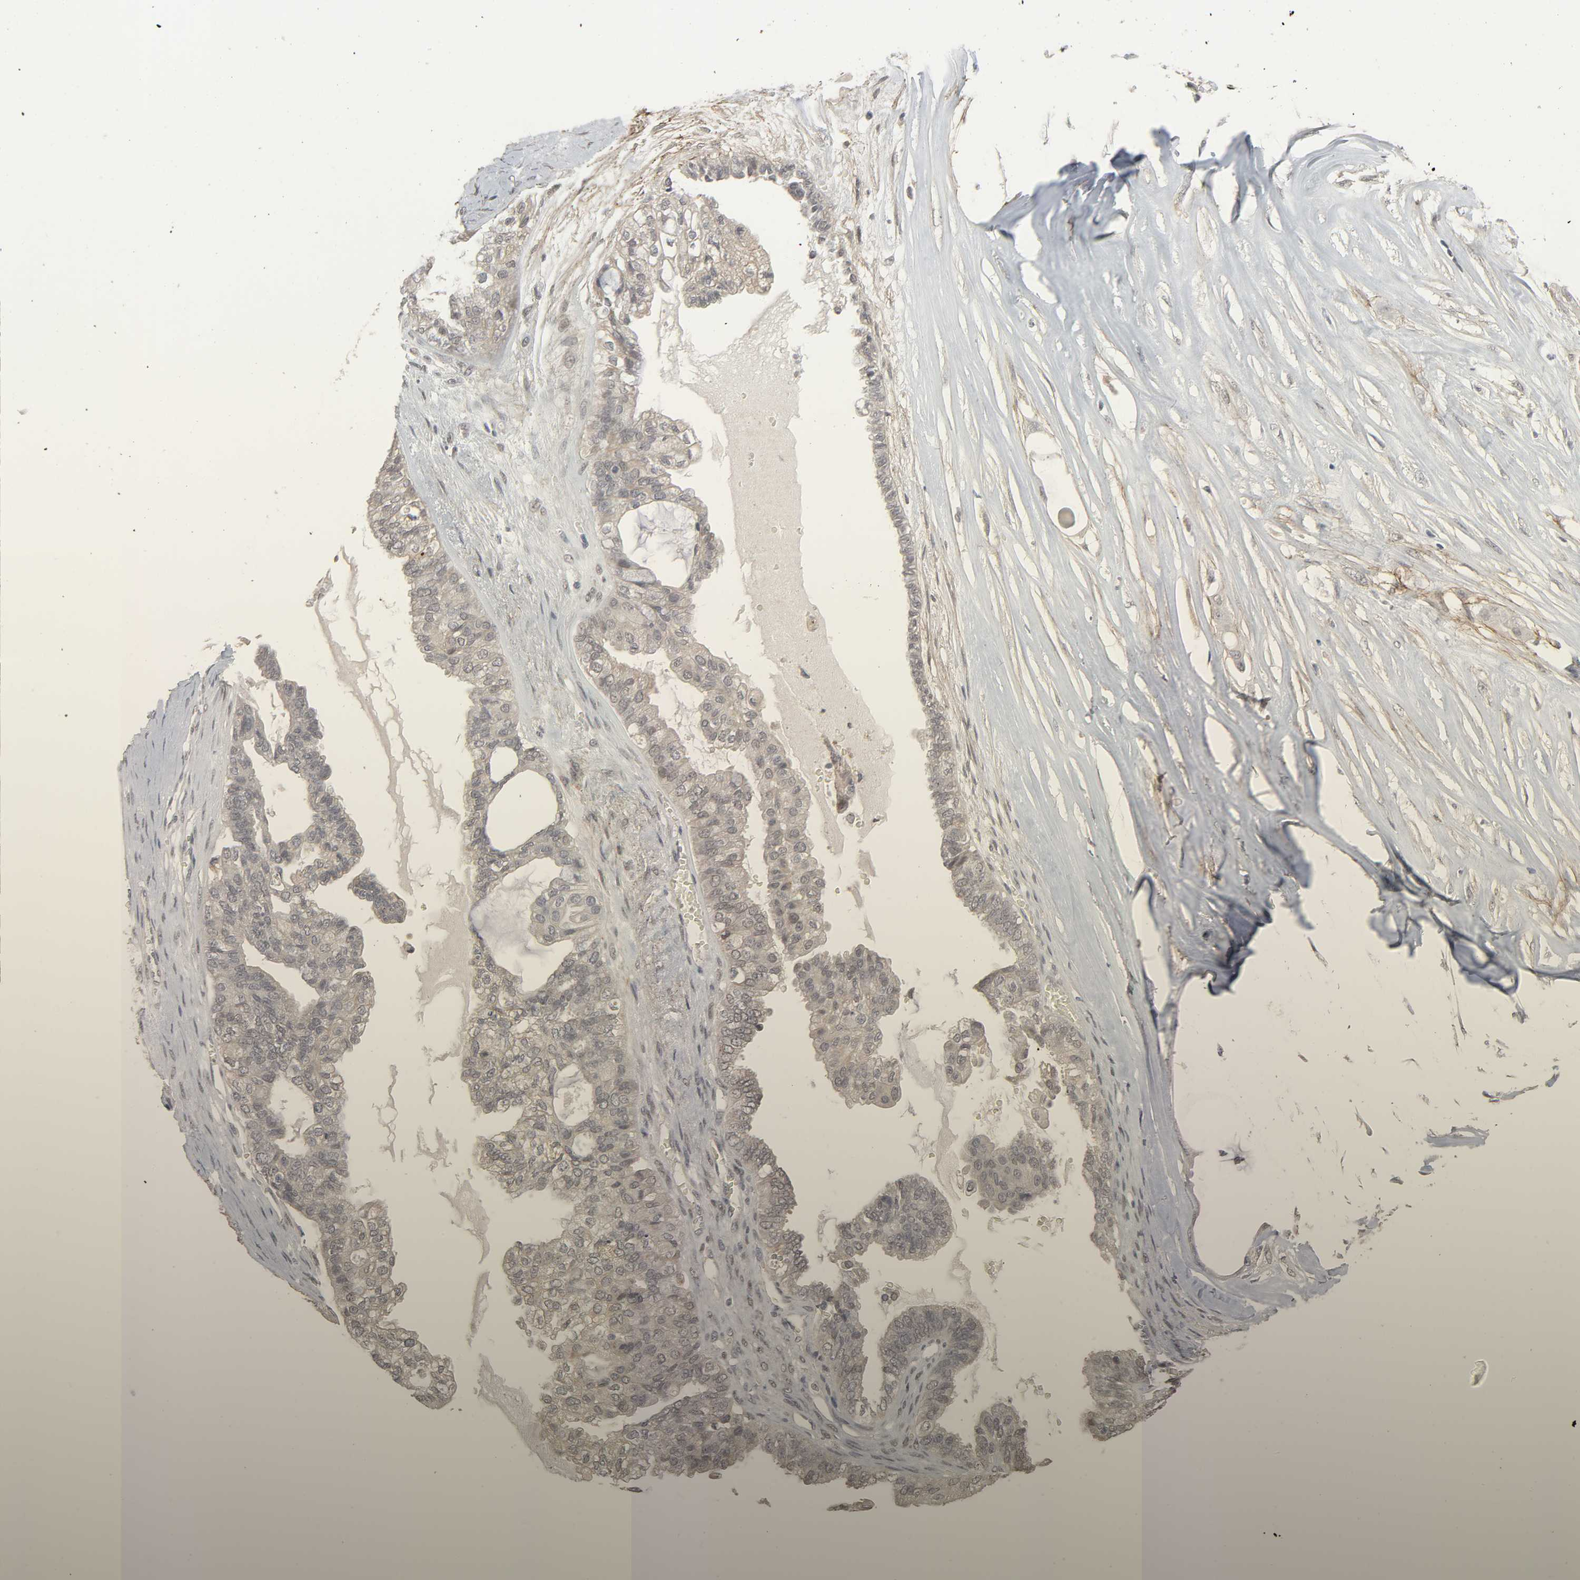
{"staining": {"intensity": "negative", "quantity": "none", "location": "none"}, "tissue": "ovarian cancer", "cell_type": "Tumor cells", "image_type": "cancer", "snomed": [{"axis": "morphology", "description": "Carcinoma, NOS"}, {"axis": "morphology", "description": "Carcinoma, endometroid"}, {"axis": "topography", "description": "Ovary"}], "caption": "The immunohistochemistry histopathology image has no significant positivity in tumor cells of endometroid carcinoma (ovarian) tissue.", "gene": "ZNF222", "patient": {"sex": "female", "age": 50}}